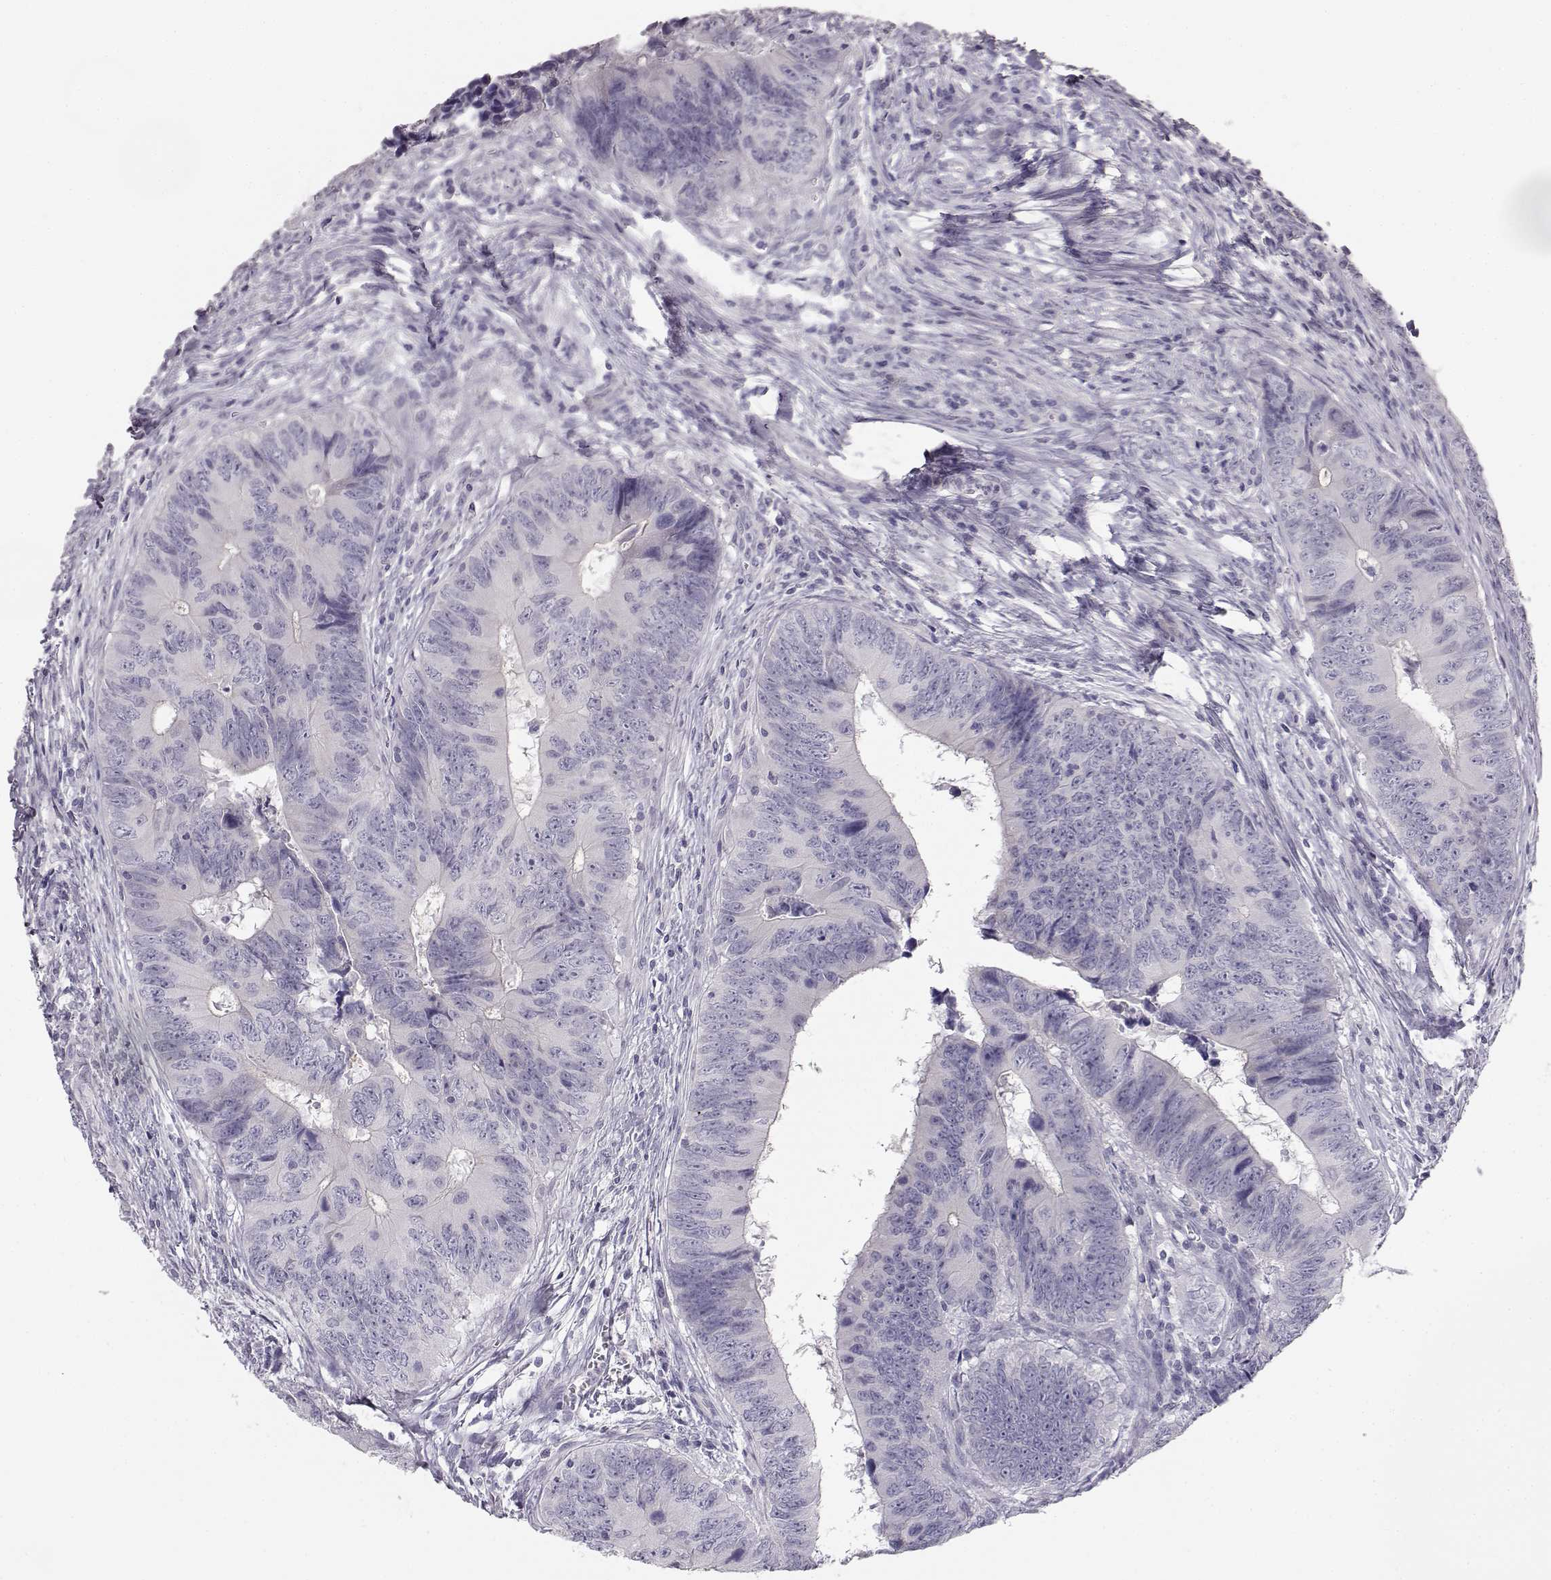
{"staining": {"intensity": "negative", "quantity": "none", "location": "none"}, "tissue": "colorectal cancer", "cell_type": "Tumor cells", "image_type": "cancer", "snomed": [{"axis": "morphology", "description": "Adenocarcinoma, NOS"}, {"axis": "topography", "description": "Colon"}], "caption": "Immunohistochemistry of colorectal cancer displays no positivity in tumor cells.", "gene": "MYCBPAP", "patient": {"sex": "female", "age": 82}}